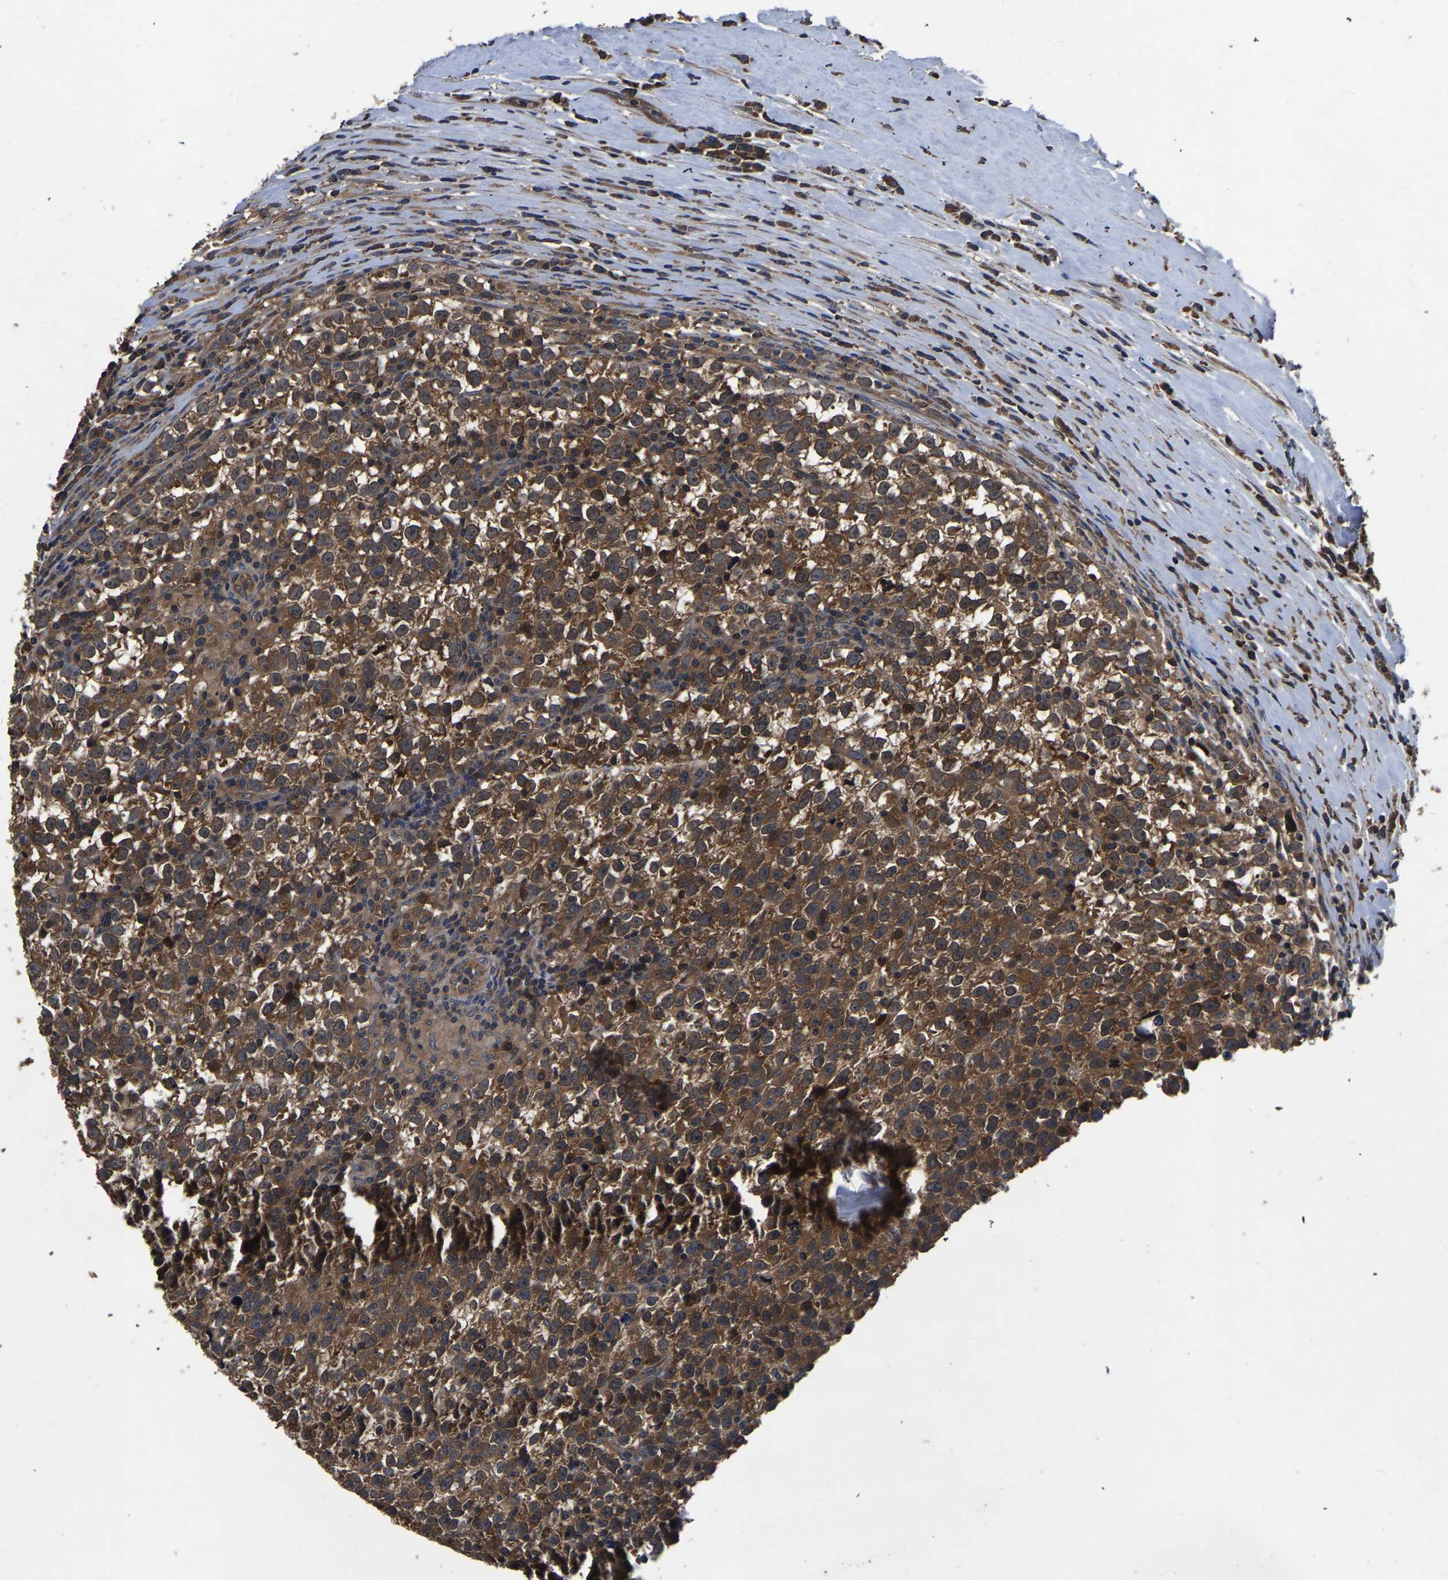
{"staining": {"intensity": "moderate", "quantity": ">75%", "location": "cytoplasmic/membranous"}, "tissue": "testis cancer", "cell_type": "Tumor cells", "image_type": "cancer", "snomed": [{"axis": "morphology", "description": "Normal tissue, NOS"}, {"axis": "morphology", "description": "Seminoma, NOS"}, {"axis": "topography", "description": "Testis"}], "caption": "High-power microscopy captured an IHC photomicrograph of testis cancer (seminoma), revealing moderate cytoplasmic/membranous positivity in approximately >75% of tumor cells. (DAB = brown stain, brightfield microscopy at high magnification).", "gene": "CRYZL1", "patient": {"sex": "male", "age": 43}}